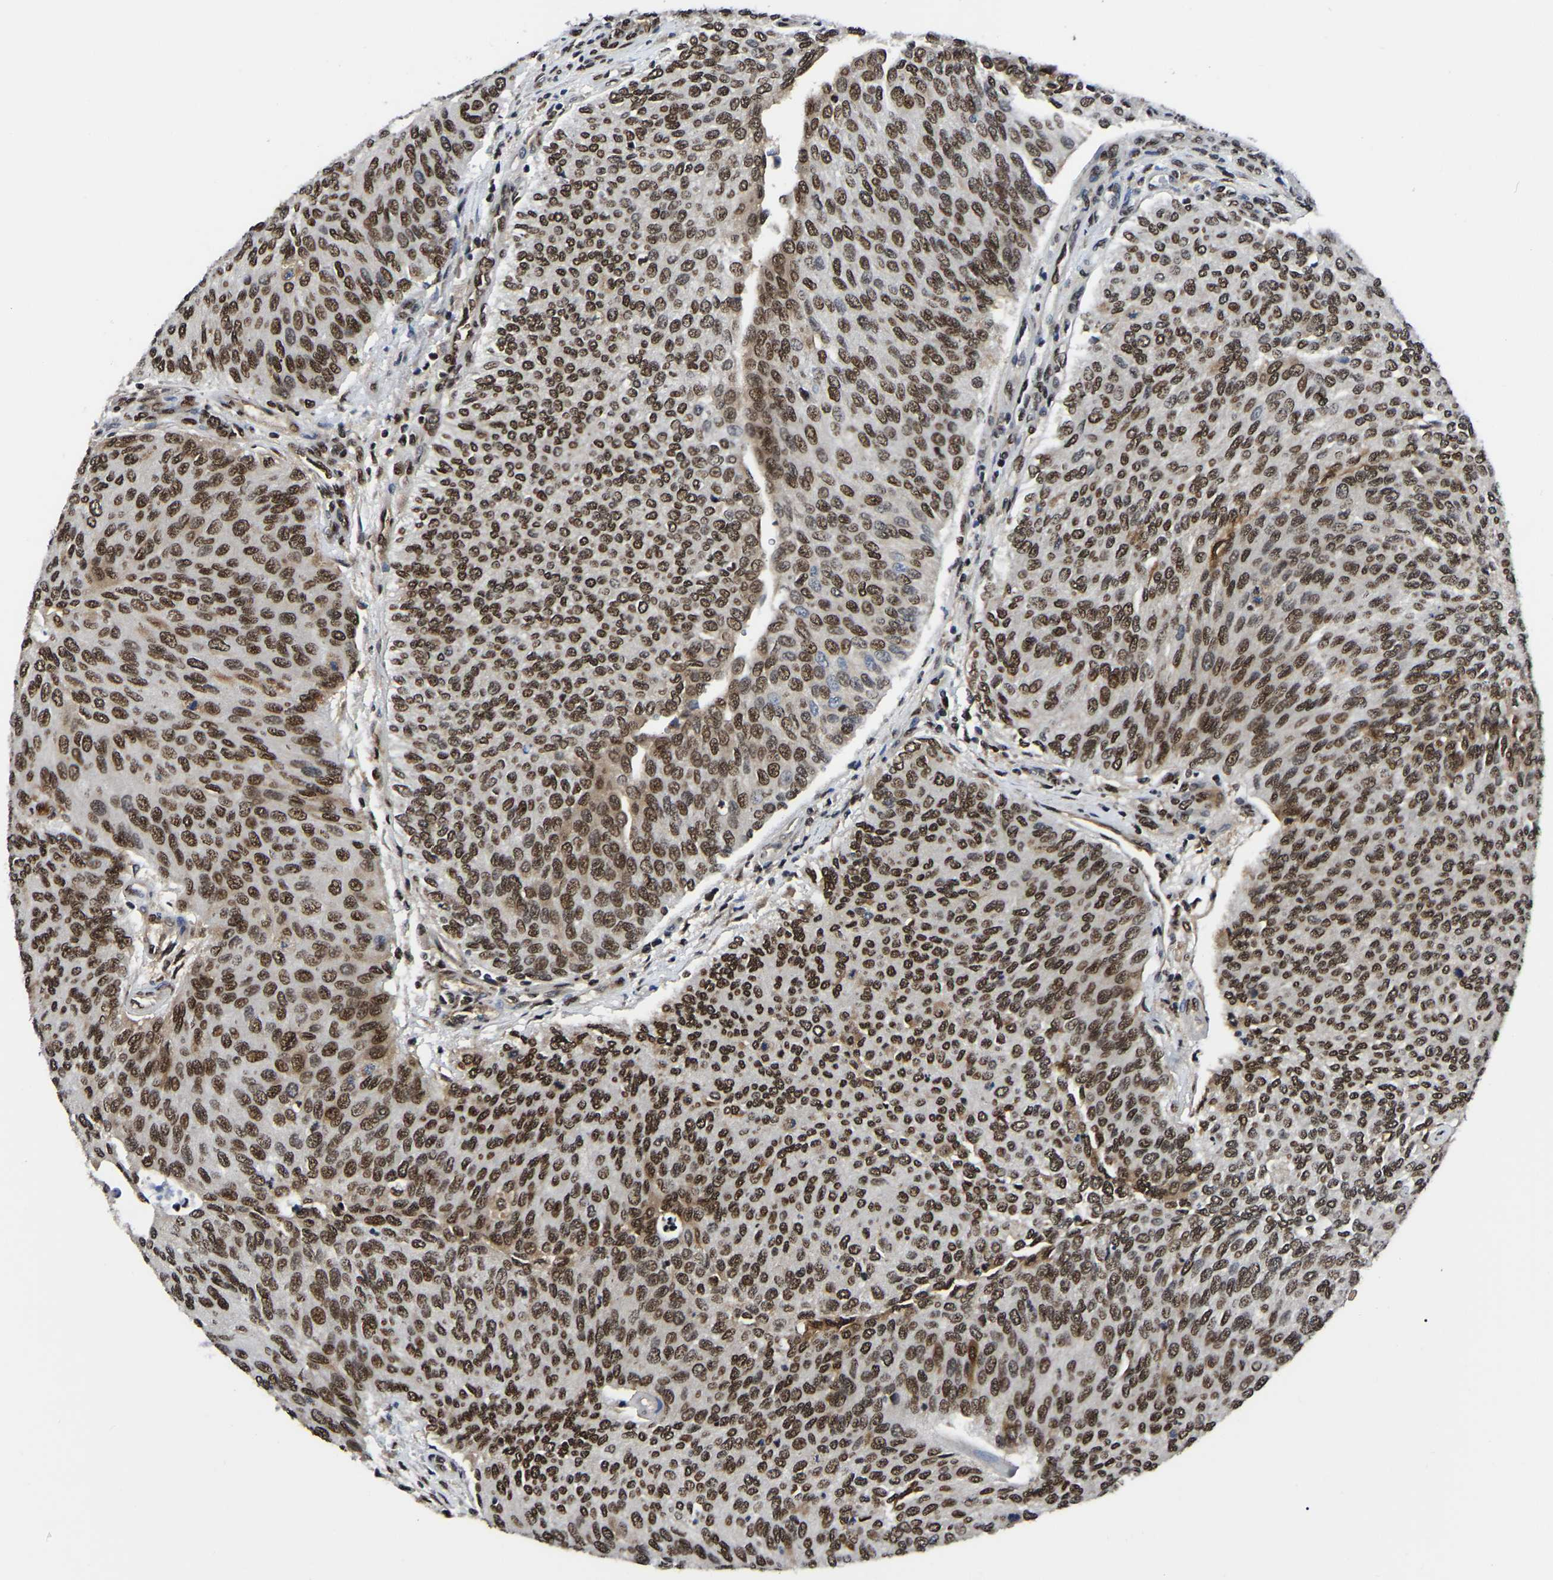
{"staining": {"intensity": "moderate", "quantity": ">75%", "location": "nuclear"}, "tissue": "urothelial cancer", "cell_type": "Tumor cells", "image_type": "cancer", "snomed": [{"axis": "morphology", "description": "Urothelial carcinoma, Low grade"}, {"axis": "topography", "description": "Urinary bladder"}], "caption": "Protein staining by immunohistochemistry exhibits moderate nuclear expression in about >75% of tumor cells in urothelial cancer. (Stains: DAB (3,3'-diaminobenzidine) in brown, nuclei in blue, Microscopy: brightfield microscopy at high magnification).", "gene": "TRIM35", "patient": {"sex": "female", "age": 79}}